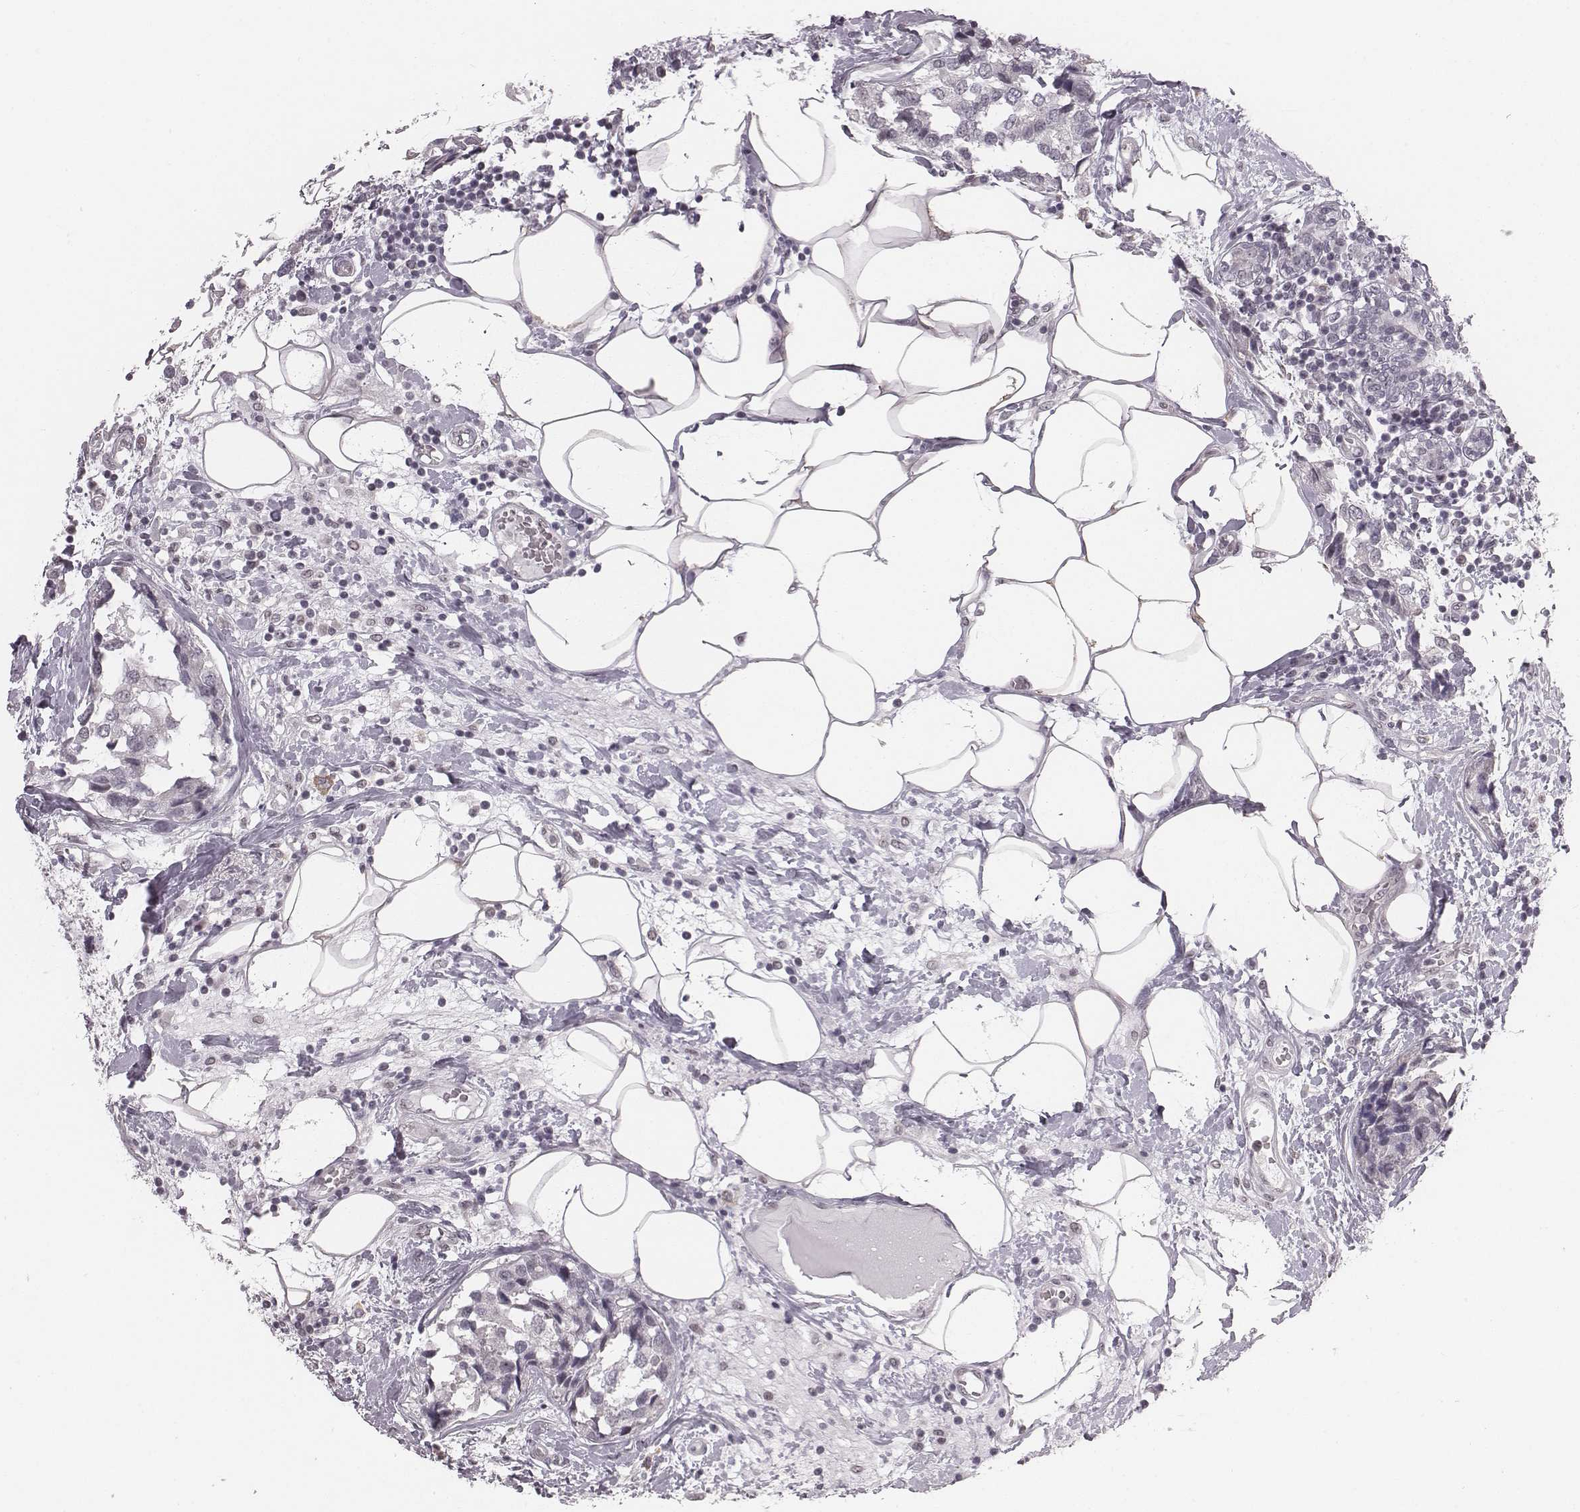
{"staining": {"intensity": "negative", "quantity": "none", "location": "none"}, "tissue": "breast cancer", "cell_type": "Tumor cells", "image_type": "cancer", "snomed": [{"axis": "morphology", "description": "Lobular carcinoma"}, {"axis": "topography", "description": "Breast"}], "caption": "High magnification brightfield microscopy of lobular carcinoma (breast) stained with DAB (3,3'-diaminobenzidine) (brown) and counterstained with hematoxylin (blue): tumor cells show no significant expression. (Brightfield microscopy of DAB (3,3'-diaminobenzidine) IHC at high magnification).", "gene": "RPGRIP1", "patient": {"sex": "female", "age": 59}}